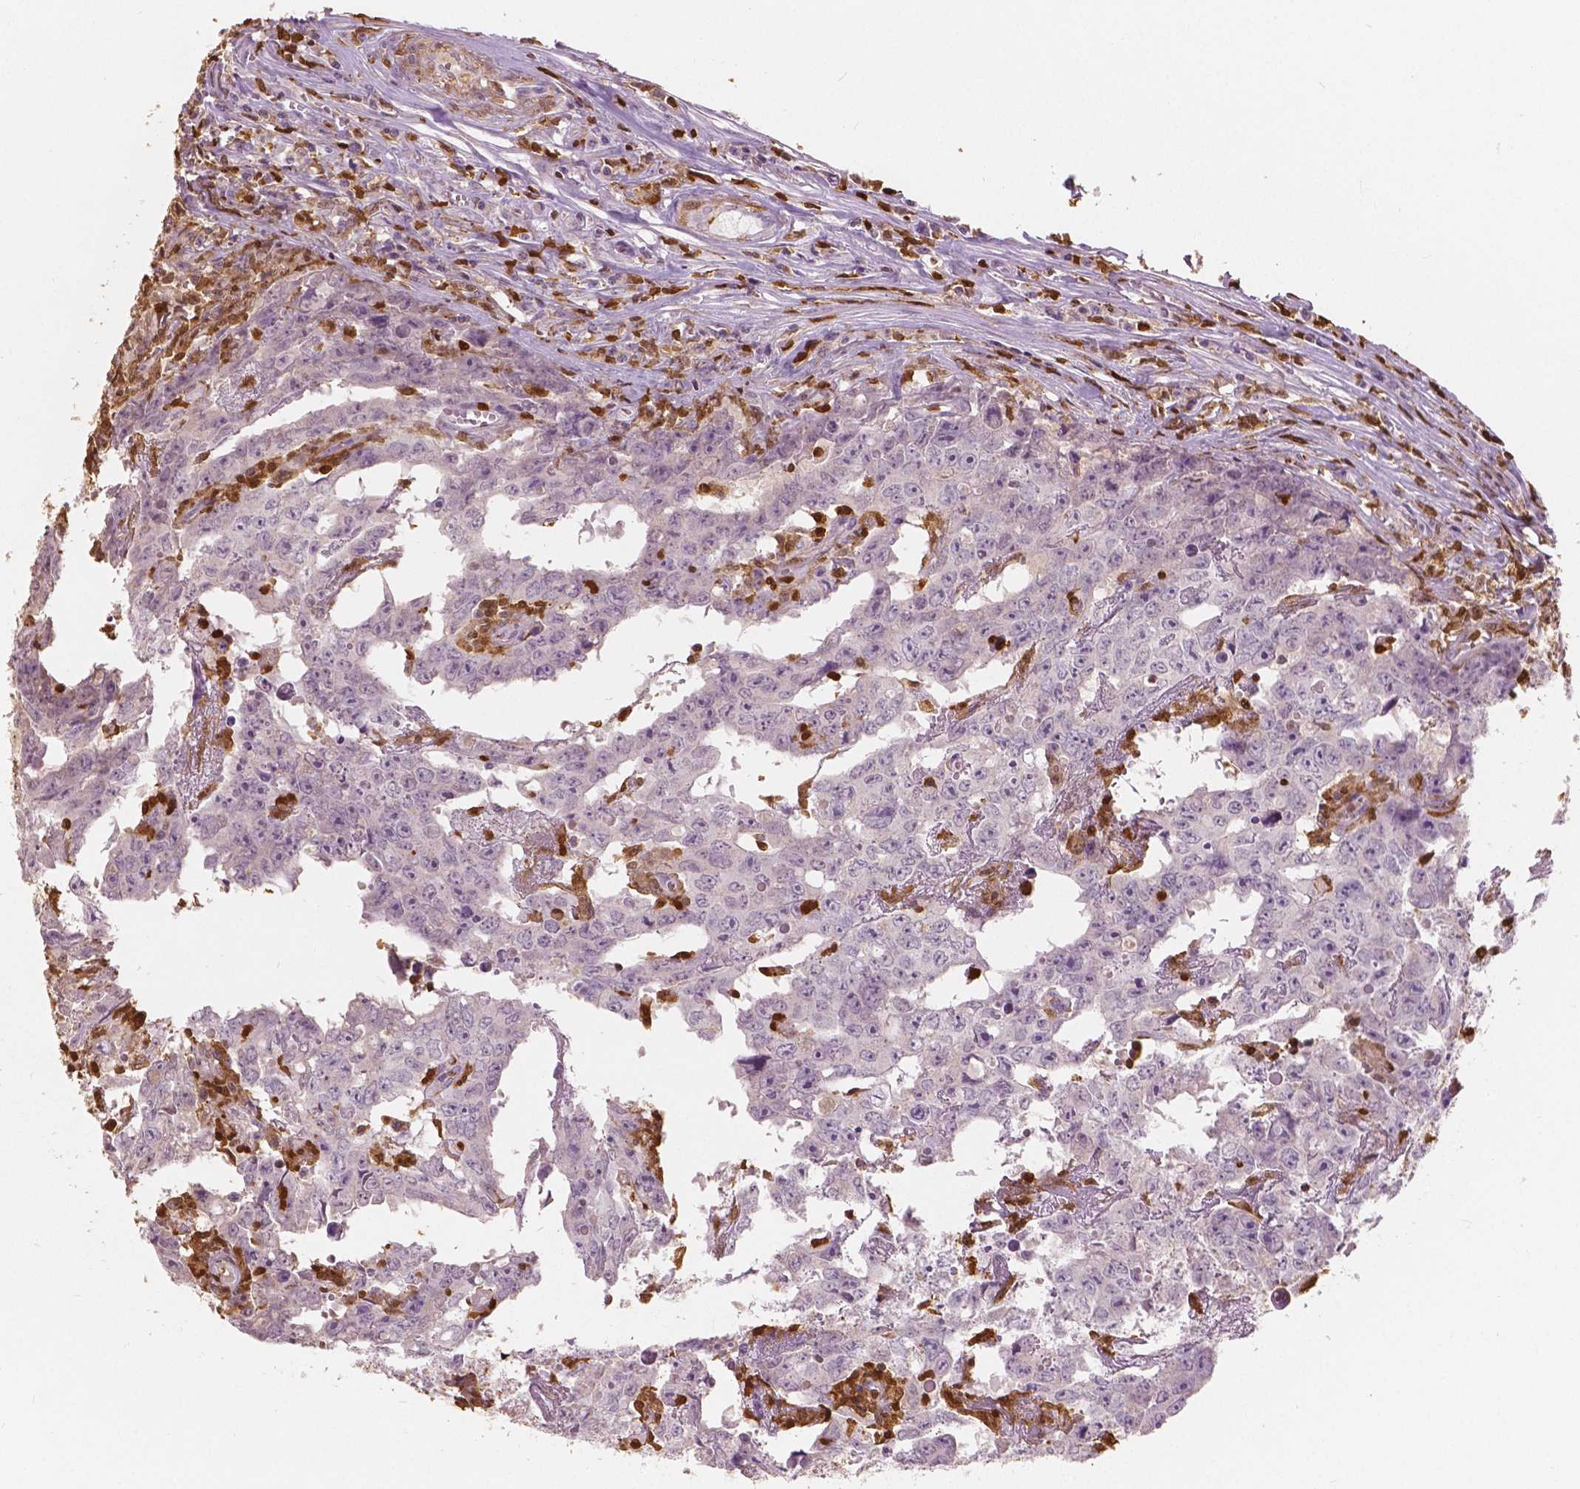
{"staining": {"intensity": "negative", "quantity": "none", "location": "none"}, "tissue": "testis cancer", "cell_type": "Tumor cells", "image_type": "cancer", "snomed": [{"axis": "morphology", "description": "Carcinoma, Embryonal, NOS"}, {"axis": "topography", "description": "Testis"}], "caption": "Immunohistochemistry (IHC) micrograph of human testis cancer (embryonal carcinoma) stained for a protein (brown), which demonstrates no positivity in tumor cells.", "gene": "S100A4", "patient": {"sex": "male", "age": 22}}